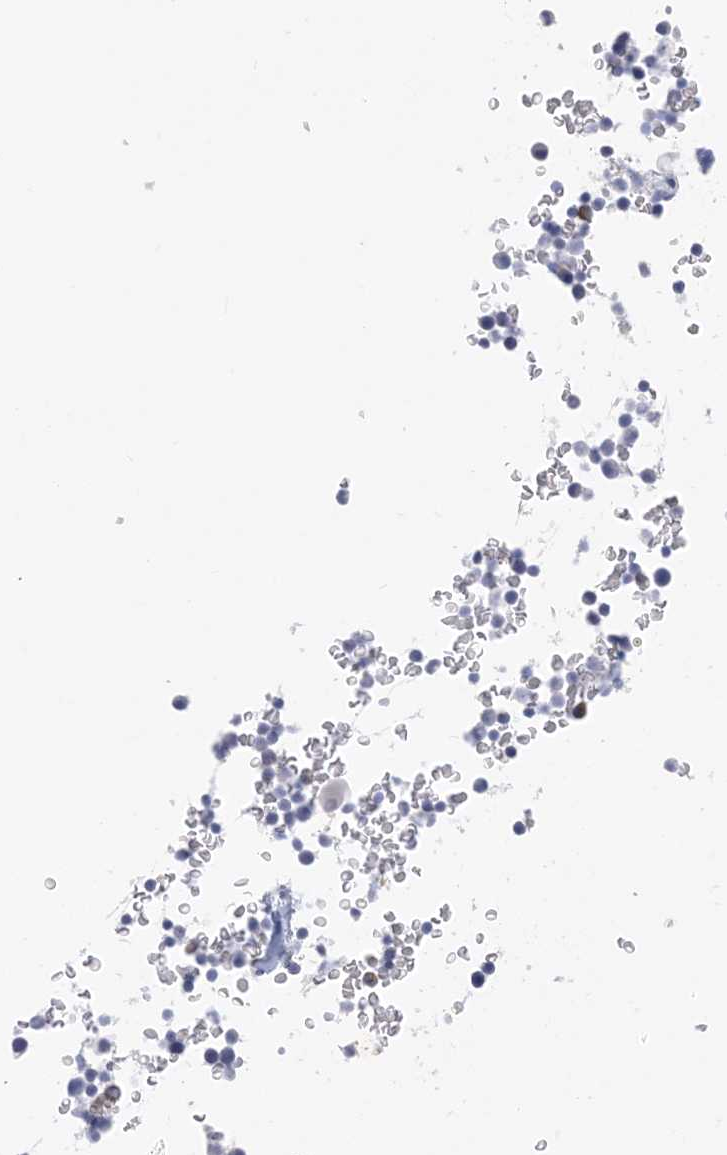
{"staining": {"intensity": "negative", "quantity": "none", "location": "none"}, "tissue": "bone marrow", "cell_type": "Hematopoietic cells", "image_type": "normal", "snomed": [{"axis": "morphology", "description": "Normal tissue, NOS"}, {"axis": "topography", "description": "Bone marrow"}], "caption": "Immunohistochemical staining of benign bone marrow exhibits no significant staining in hematopoietic cells.", "gene": "SH3YL1", "patient": {"sex": "male", "age": 58}}